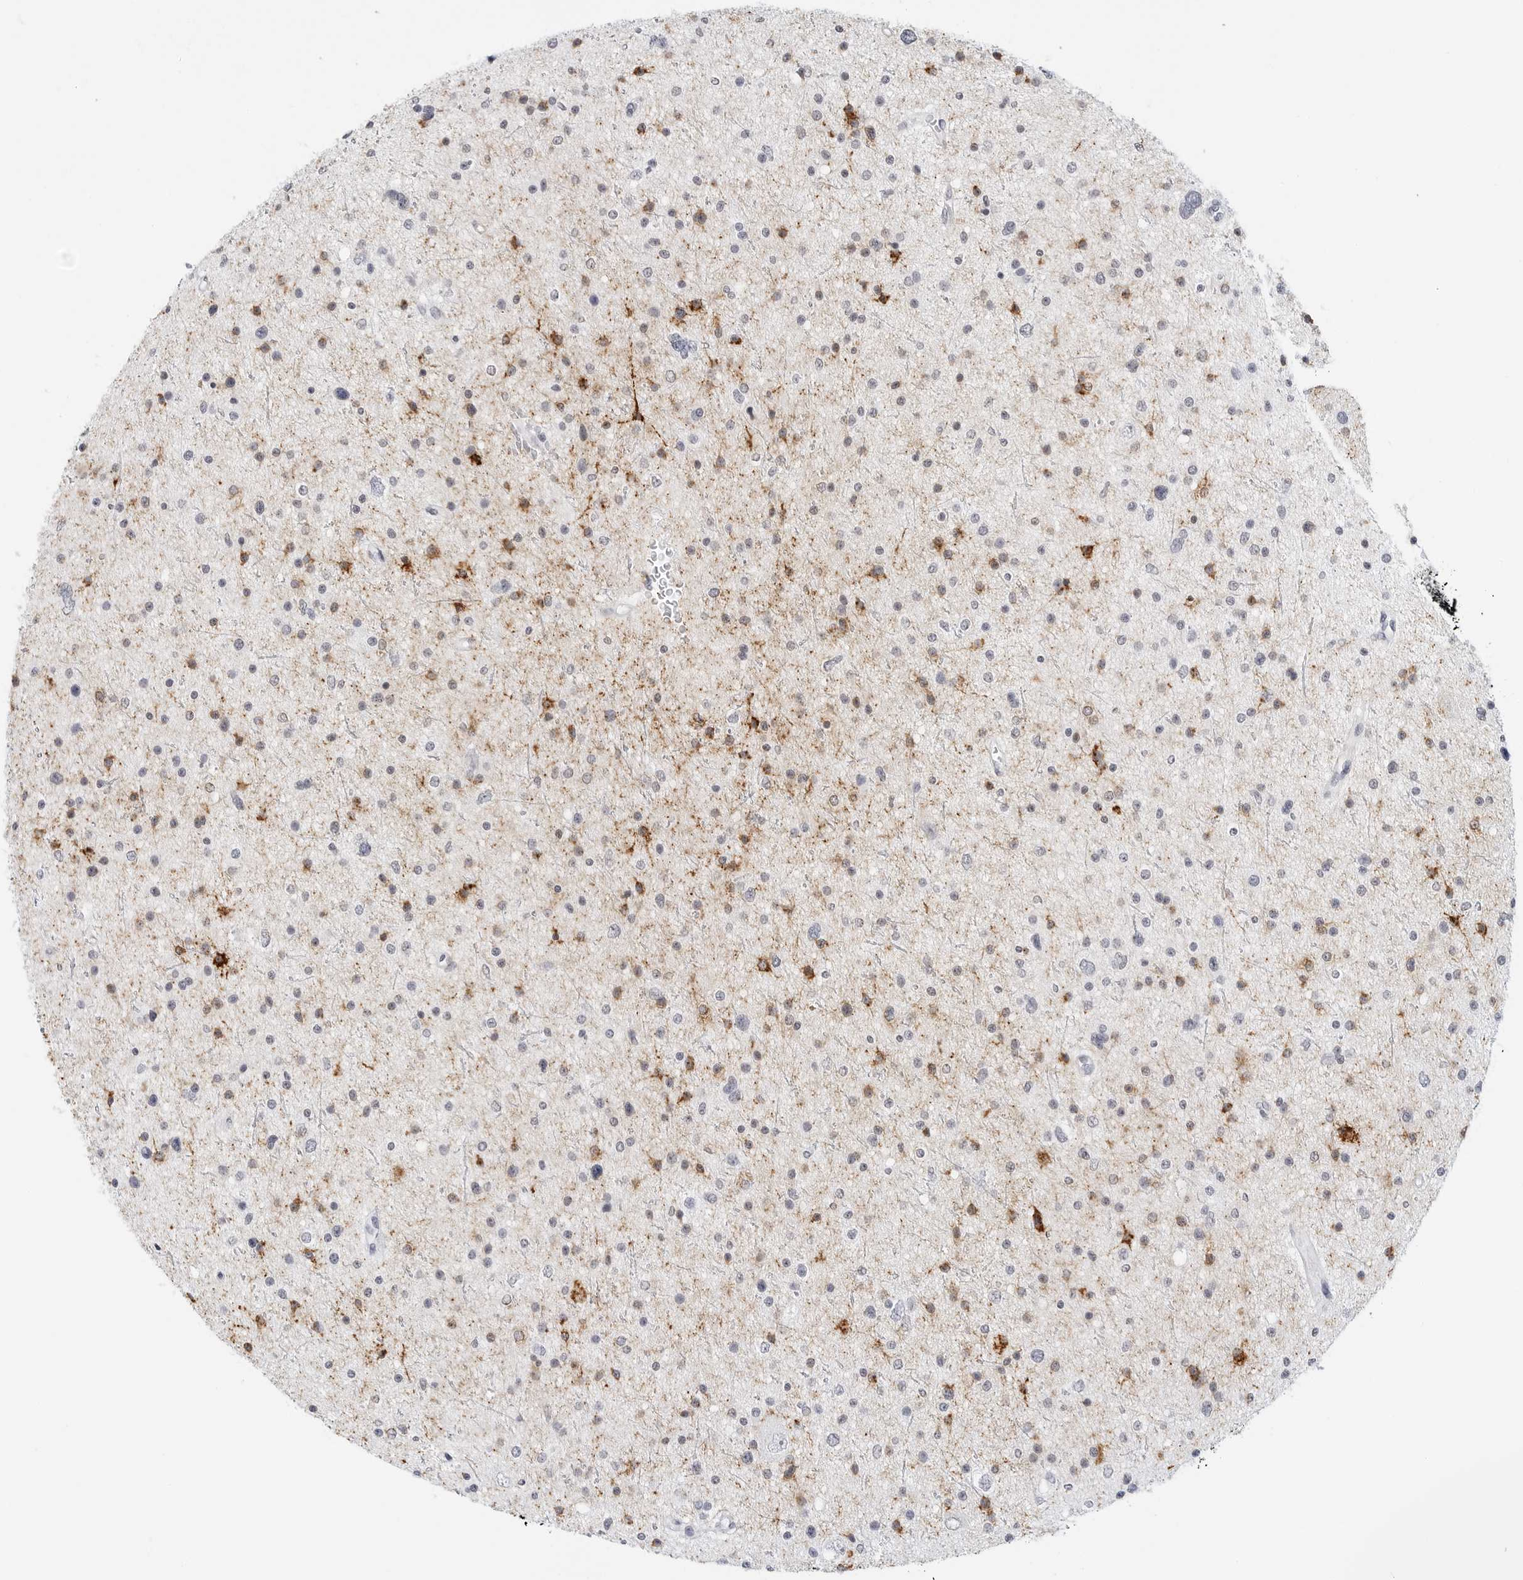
{"staining": {"intensity": "moderate", "quantity": "<25%", "location": "cytoplasmic/membranous"}, "tissue": "glioma", "cell_type": "Tumor cells", "image_type": "cancer", "snomed": [{"axis": "morphology", "description": "Glioma, malignant, Low grade"}, {"axis": "topography", "description": "Brain"}], "caption": "About <25% of tumor cells in malignant glioma (low-grade) exhibit moderate cytoplasmic/membranous protein staining as visualized by brown immunohistochemical staining.", "gene": "HSPB7", "patient": {"sex": "female", "age": 37}}